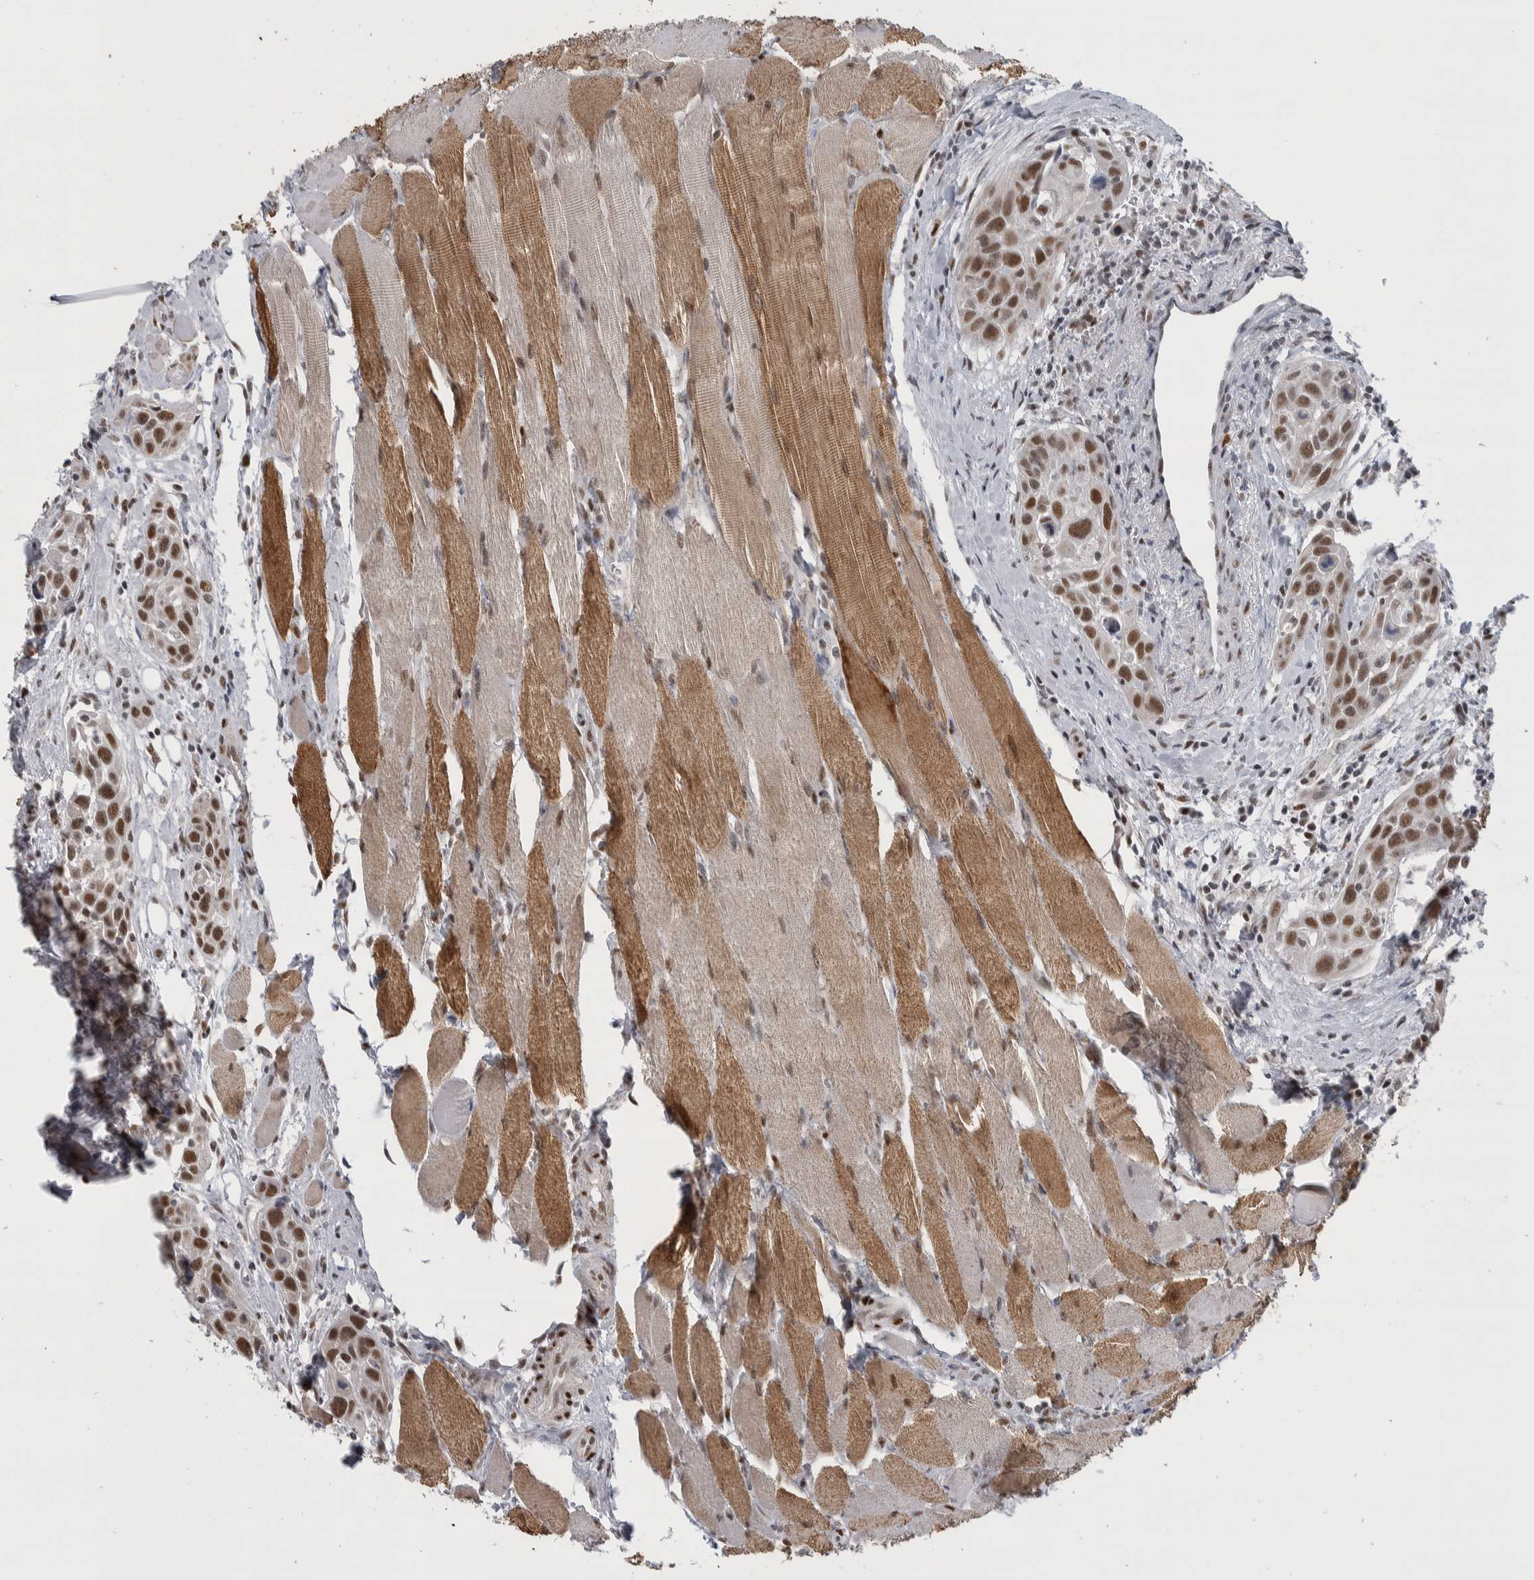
{"staining": {"intensity": "strong", "quantity": ">75%", "location": "nuclear"}, "tissue": "head and neck cancer", "cell_type": "Tumor cells", "image_type": "cancer", "snomed": [{"axis": "morphology", "description": "Squamous cell carcinoma, NOS"}, {"axis": "topography", "description": "Oral tissue"}, {"axis": "topography", "description": "Head-Neck"}], "caption": "Brown immunohistochemical staining in head and neck cancer demonstrates strong nuclear expression in approximately >75% of tumor cells.", "gene": "HEXIM2", "patient": {"sex": "female", "age": 50}}